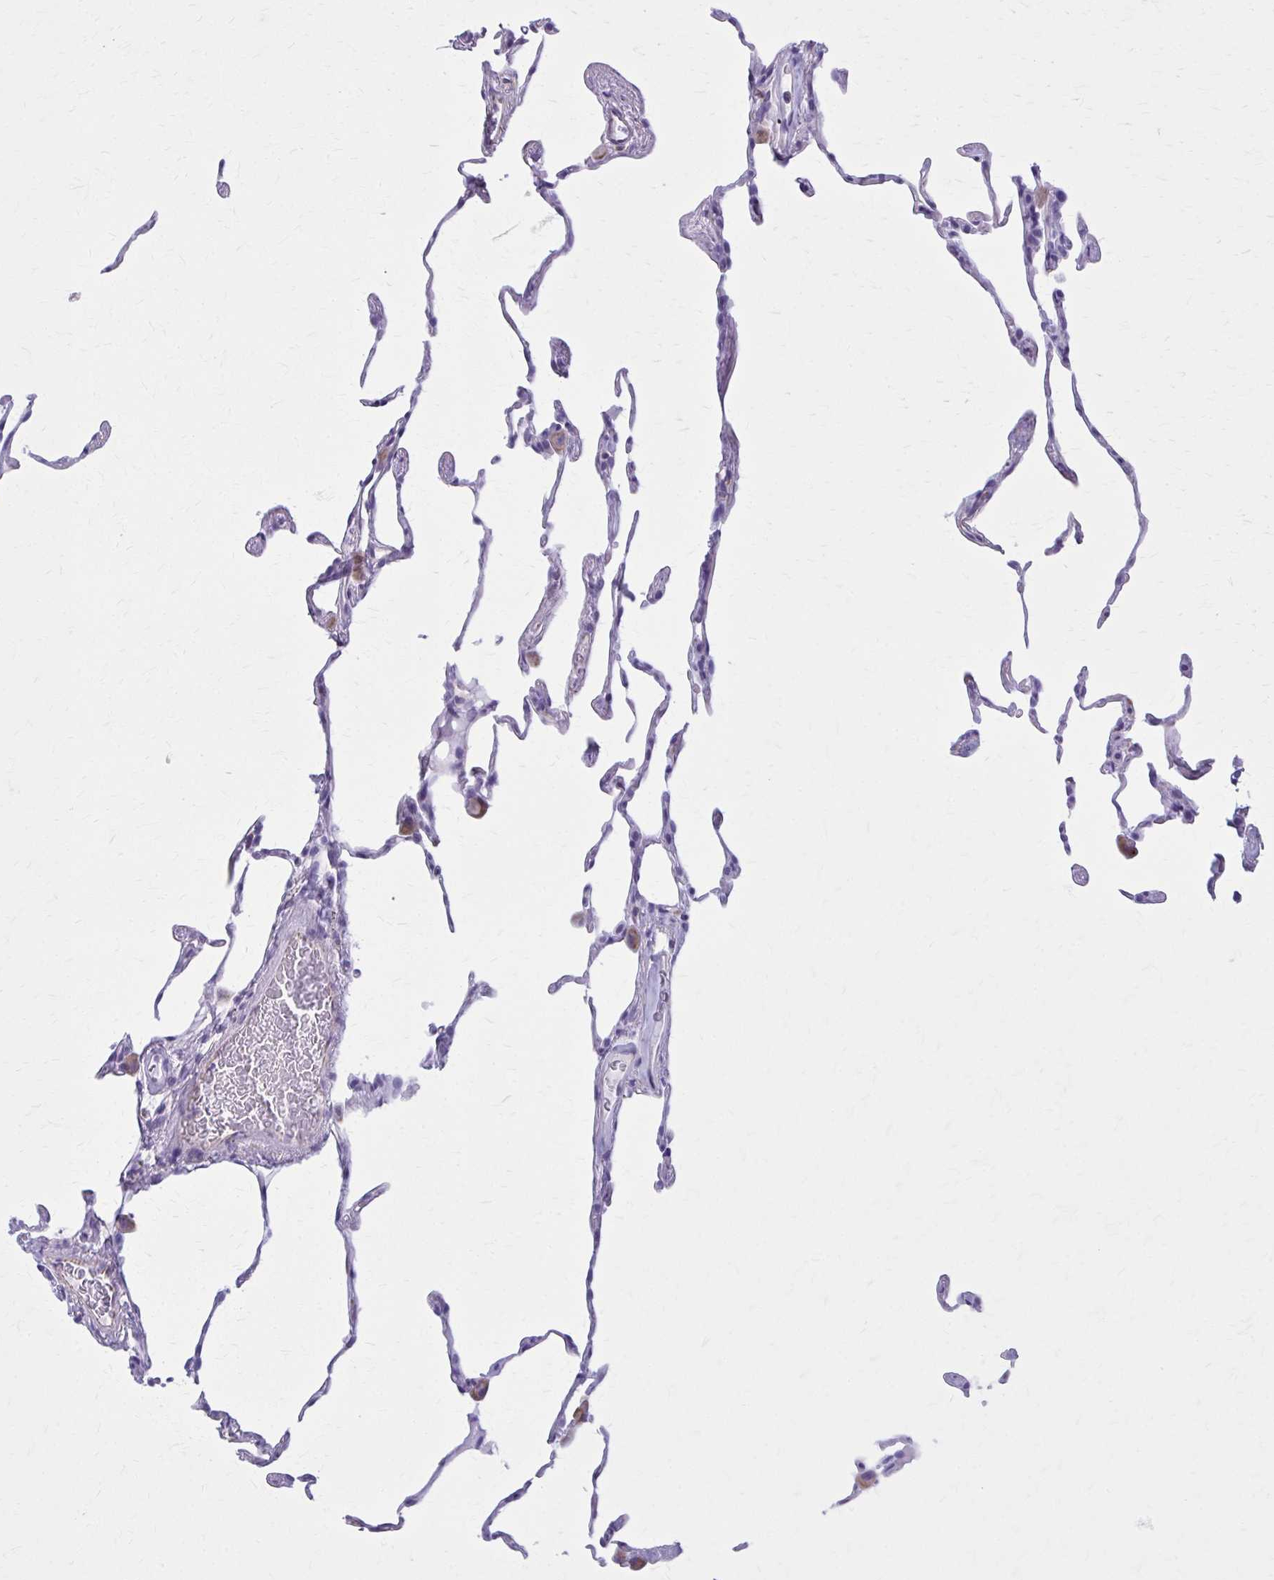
{"staining": {"intensity": "negative", "quantity": "none", "location": "none"}, "tissue": "lung", "cell_type": "Alveolar cells", "image_type": "normal", "snomed": [{"axis": "morphology", "description": "Normal tissue, NOS"}, {"axis": "topography", "description": "Lung"}], "caption": "IHC photomicrograph of benign lung: human lung stained with DAB shows no significant protein staining in alveolar cells. (Brightfield microscopy of DAB immunohistochemistry (IHC) at high magnification).", "gene": "GFAP", "patient": {"sex": "female", "age": 57}}